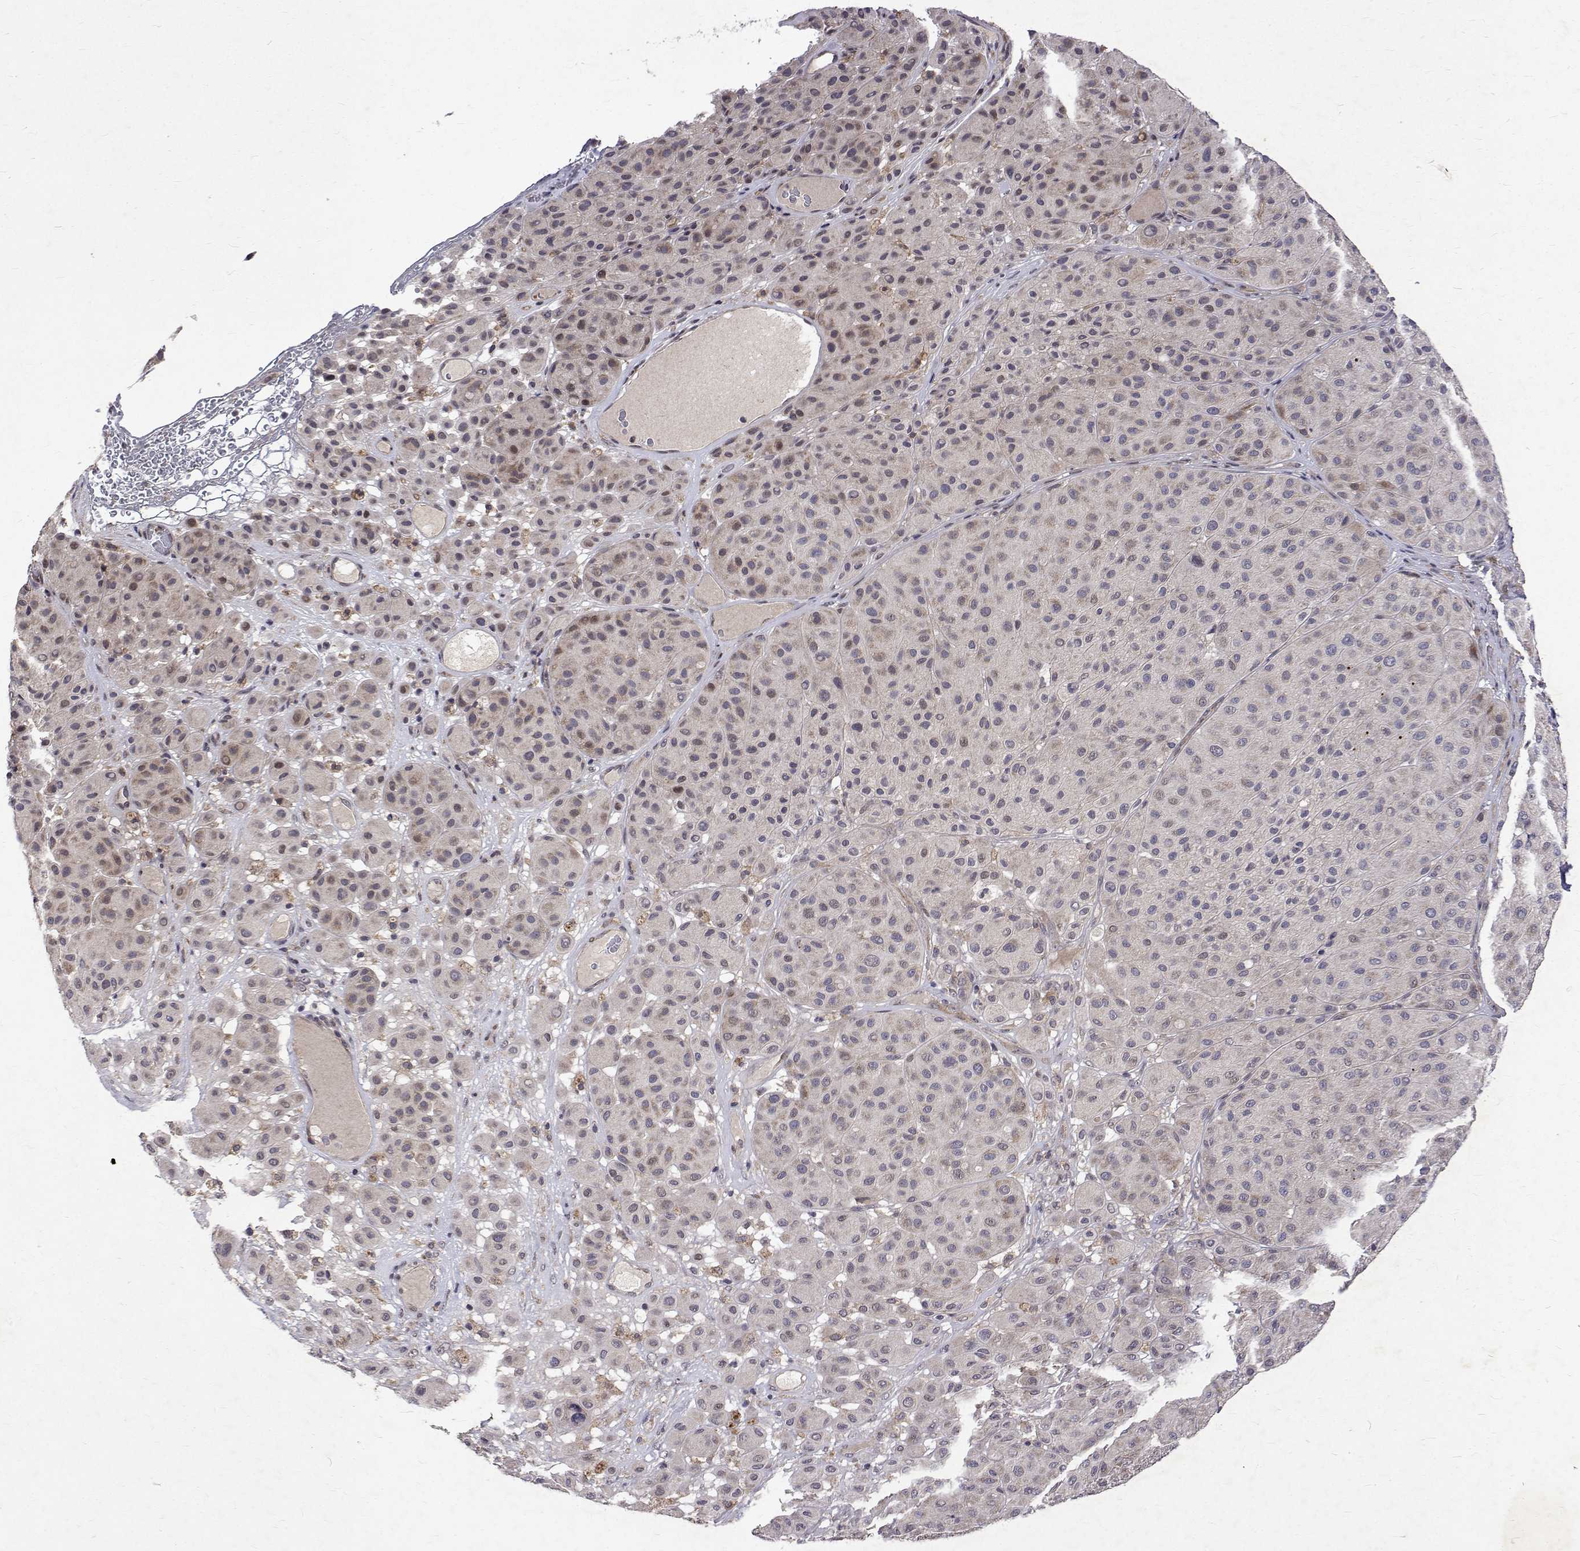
{"staining": {"intensity": "weak", "quantity": "<25%", "location": "cytoplasmic/membranous"}, "tissue": "melanoma", "cell_type": "Tumor cells", "image_type": "cancer", "snomed": [{"axis": "morphology", "description": "Malignant melanoma, Metastatic site"}, {"axis": "topography", "description": "Smooth muscle"}], "caption": "An immunohistochemistry (IHC) histopathology image of malignant melanoma (metastatic site) is shown. There is no staining in tumor cells of malignant melanoma (metastatic site).", "gene": "ALKBH8", "patient": {"sex": "male", "age": 41}}